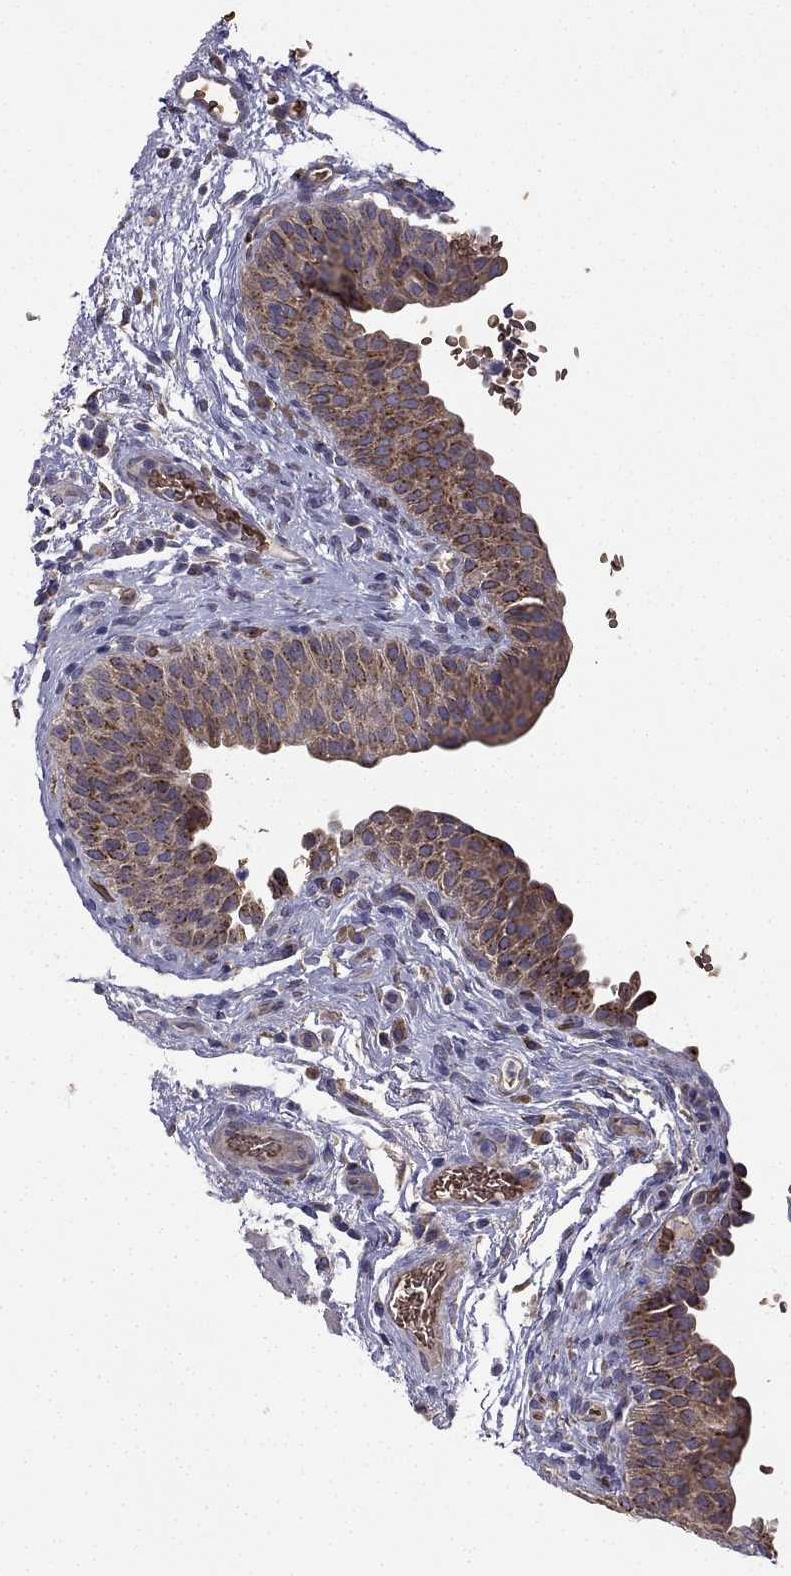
{"staining": {"intensity": "strong", "quantity": "25%-75%", "location": "cytoplasmic/membranous"}, "tissue": "urinary bladder", "cell_type": "Urothelial cells", "image_type": "normal", "snomed": [{"axis": "morphology", "description": "Normal tissue, NOS"}, {"axis": "topography", "description": "Urinary bladder"}], "caption": "About 25%-75% of urothelial cells in unremarkable human urinary bladder exhibit strong cytoplasmic/membranous protein staining as visualized by brown immunohistochemical staining.", "gene": "B4GALT7", "patient": {"sex": "male", "age": 66}}